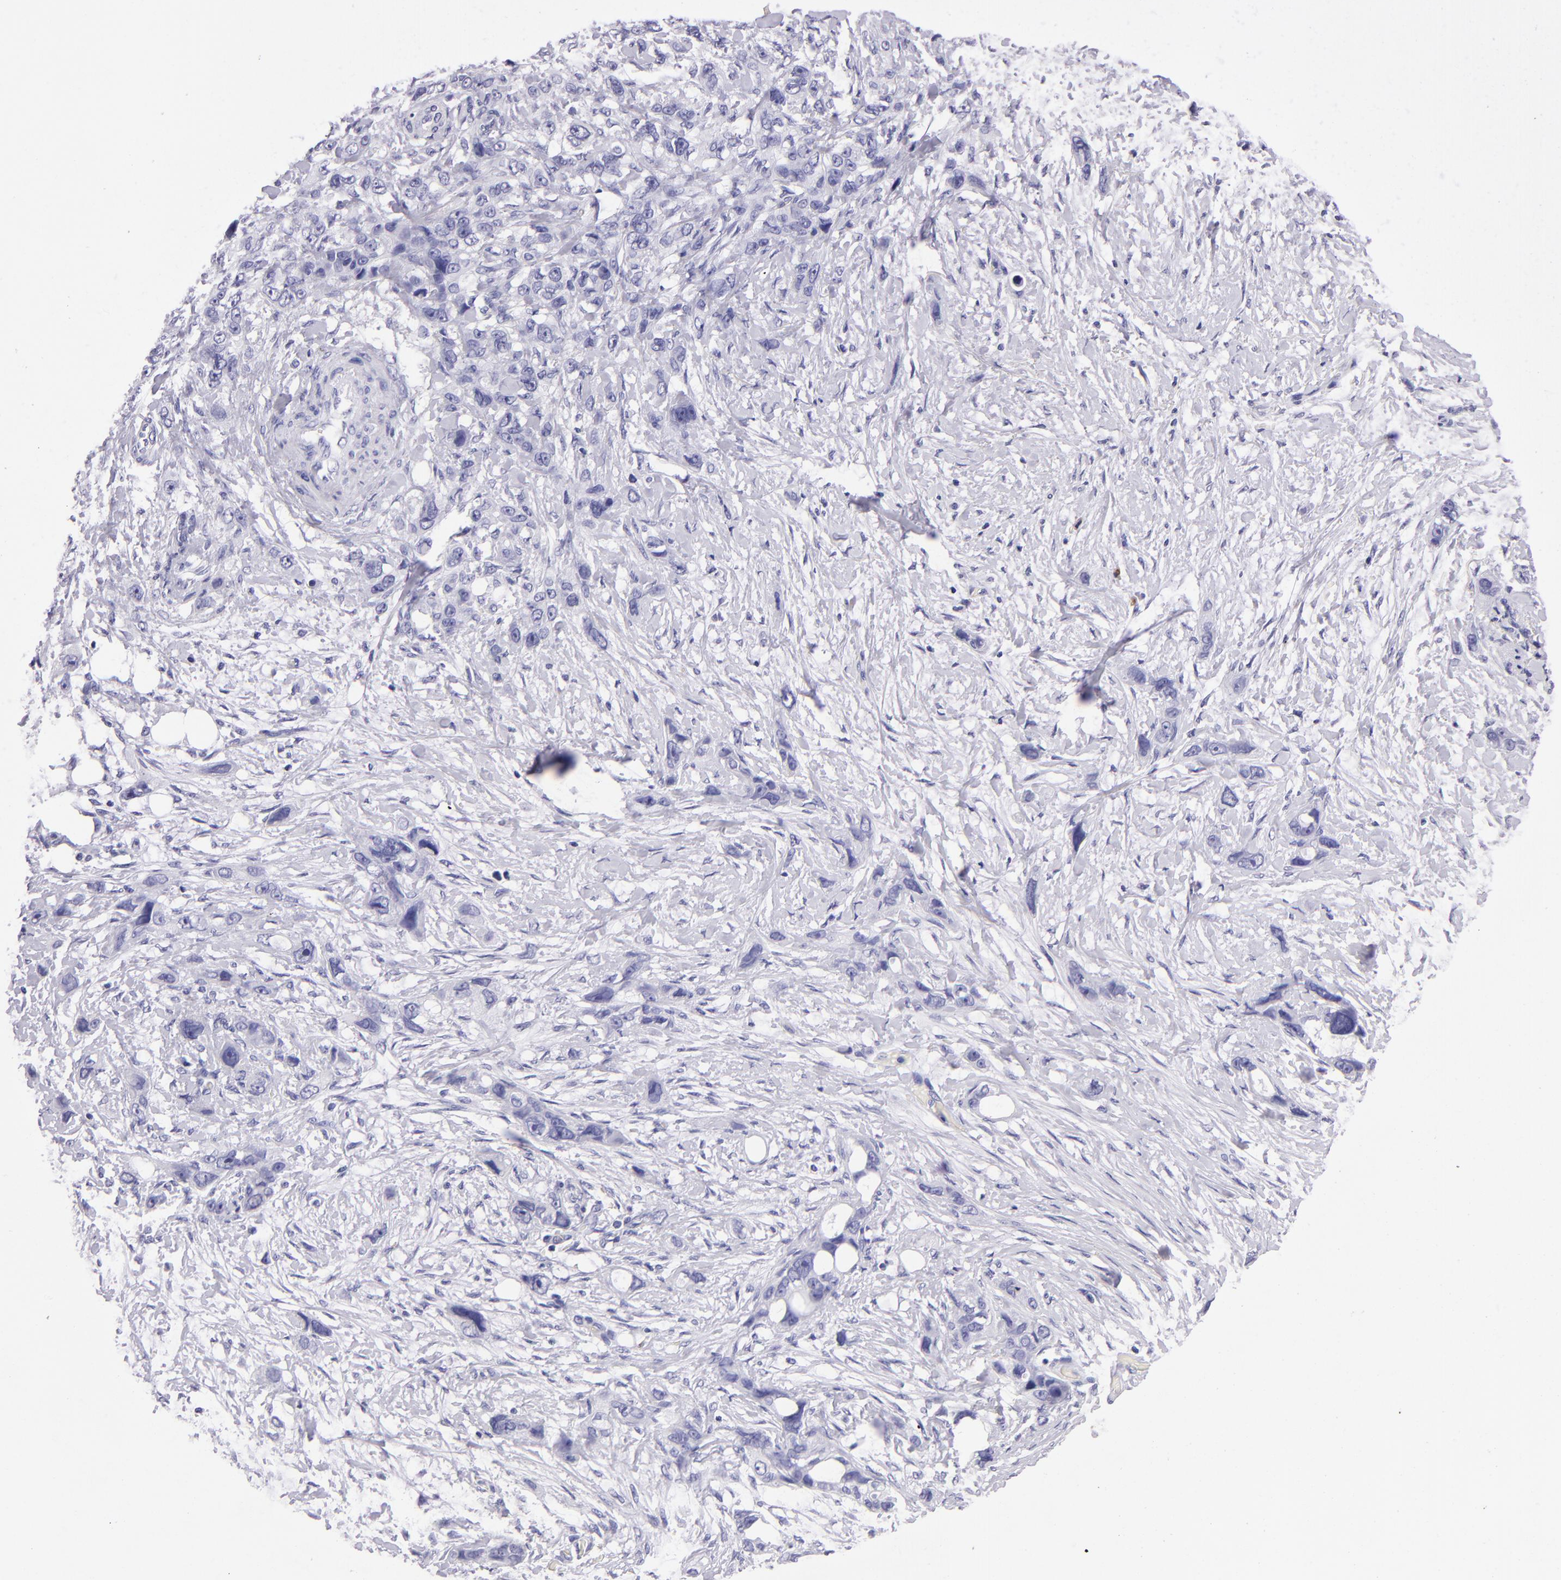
{"staining": {"intensity": "negative", "quantity": "none", "location": "none"}, "tissue": "stomach cancer", "cell_type": "Tumor cells", "image_type": "cancer", "snomed": [{"axis": "morphology", "description": "Adenocarcinoma, NOS"}, {"axis": "topography", "description": "Stomach, upper"}], "caption": "Tumor cells are negative for protein expression in human adenocarcinoma (stomach).", "gene": "TYRP1", "patient": {"sex": "male", "age": 47}}